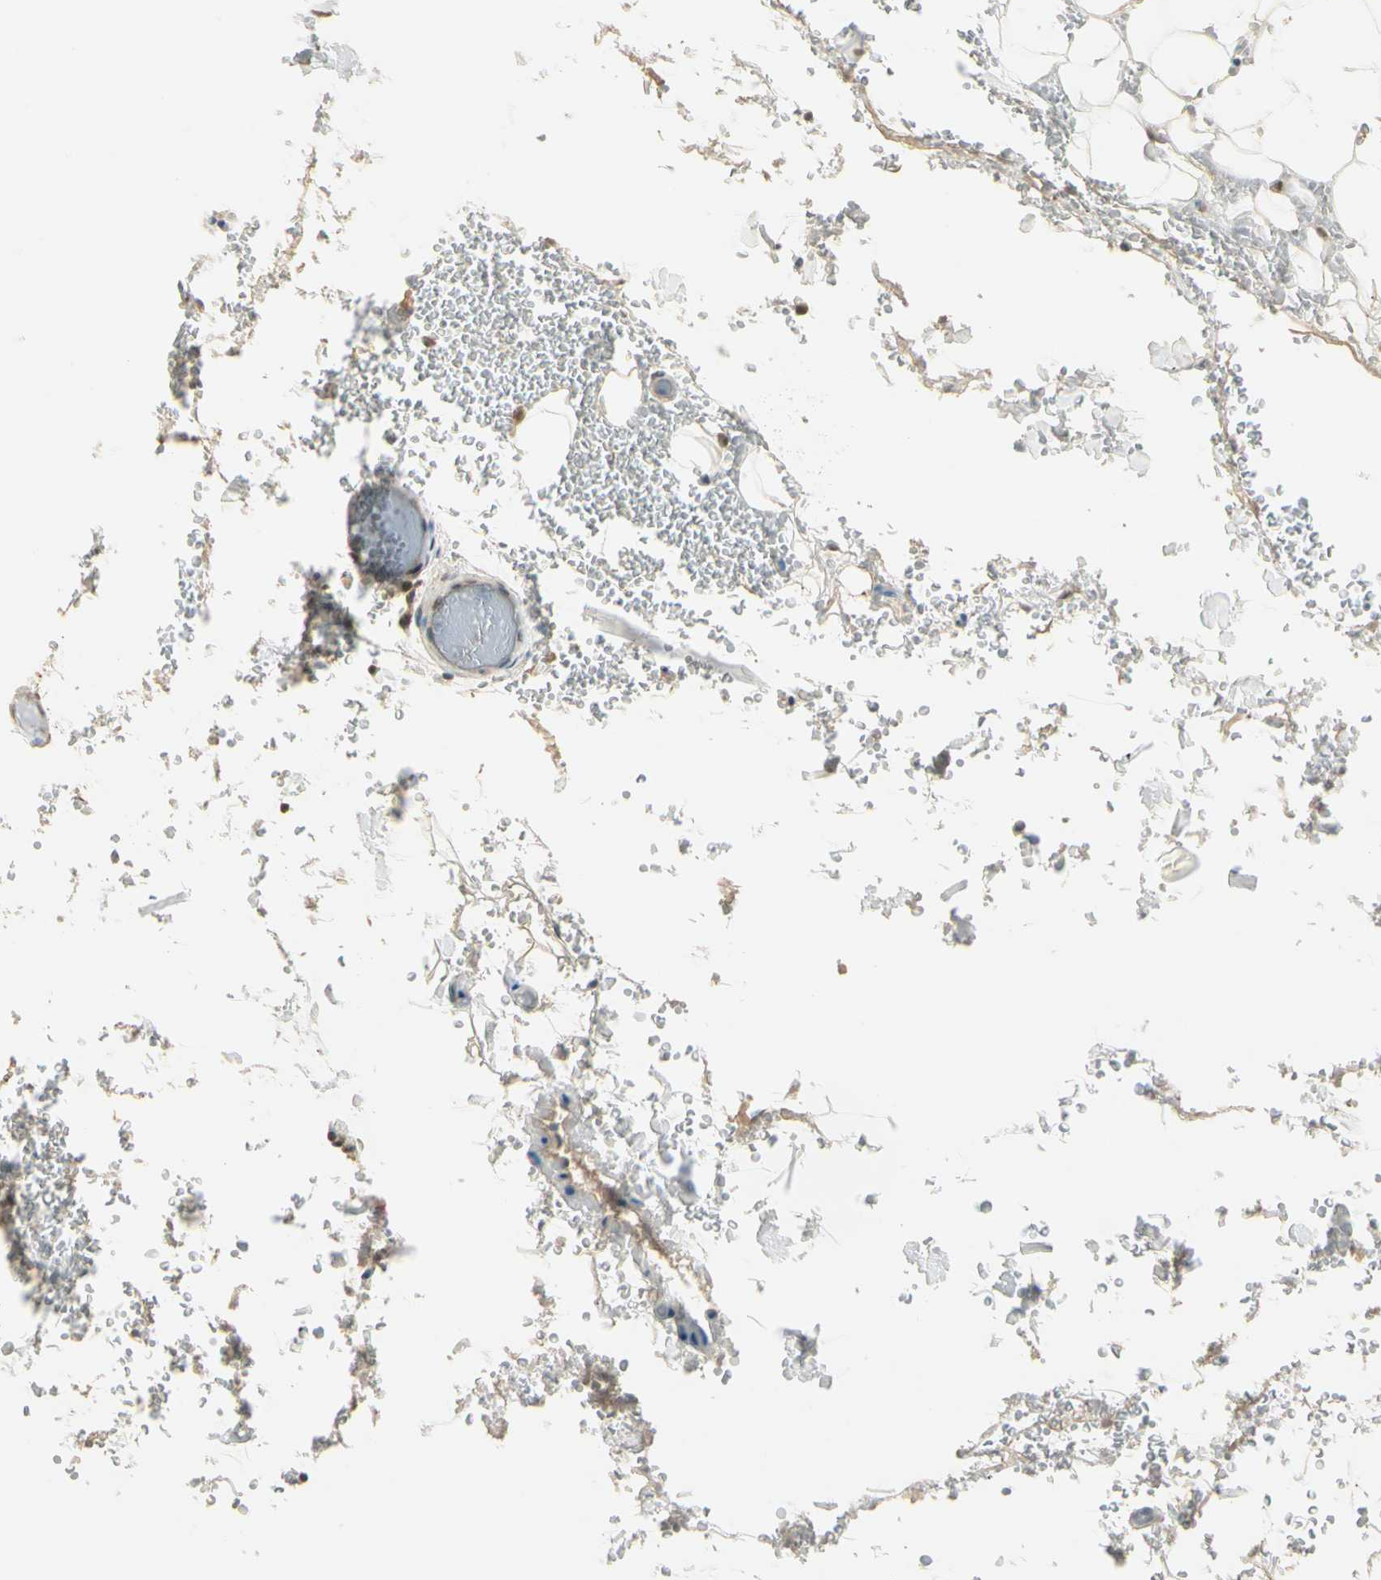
{"staining": {"intensity": "moderate", "quantity": ">75%", "location": "cytoplasmic/membranous,nuclear"}, "tissue": "adipose tissue", "cell_type": "Adipocytes", "image_type": "normal", "snomed": [{"axis": "morphology", "description": "Normal tissue, NOS"}, {"axis": "morphology", "description": "Inflammation, NOS"}, {"axis": "topography", "description": "Breast"}], "caption": "A high-resolution micrograph shows immunohistochemistry staining of unremarkable adipose tissue, which exhibits moderate cytoplasmic/membranous,nuclear expression in about >75% of adipocytes. Using DAB (3,3'-diaminobenzidine) (brown) and hematoxylin (blue) stains, captured at high magnification using brightfield microscopy.", "gene": "GTF3A", "patient": {"sex": "female", "age": 65}}